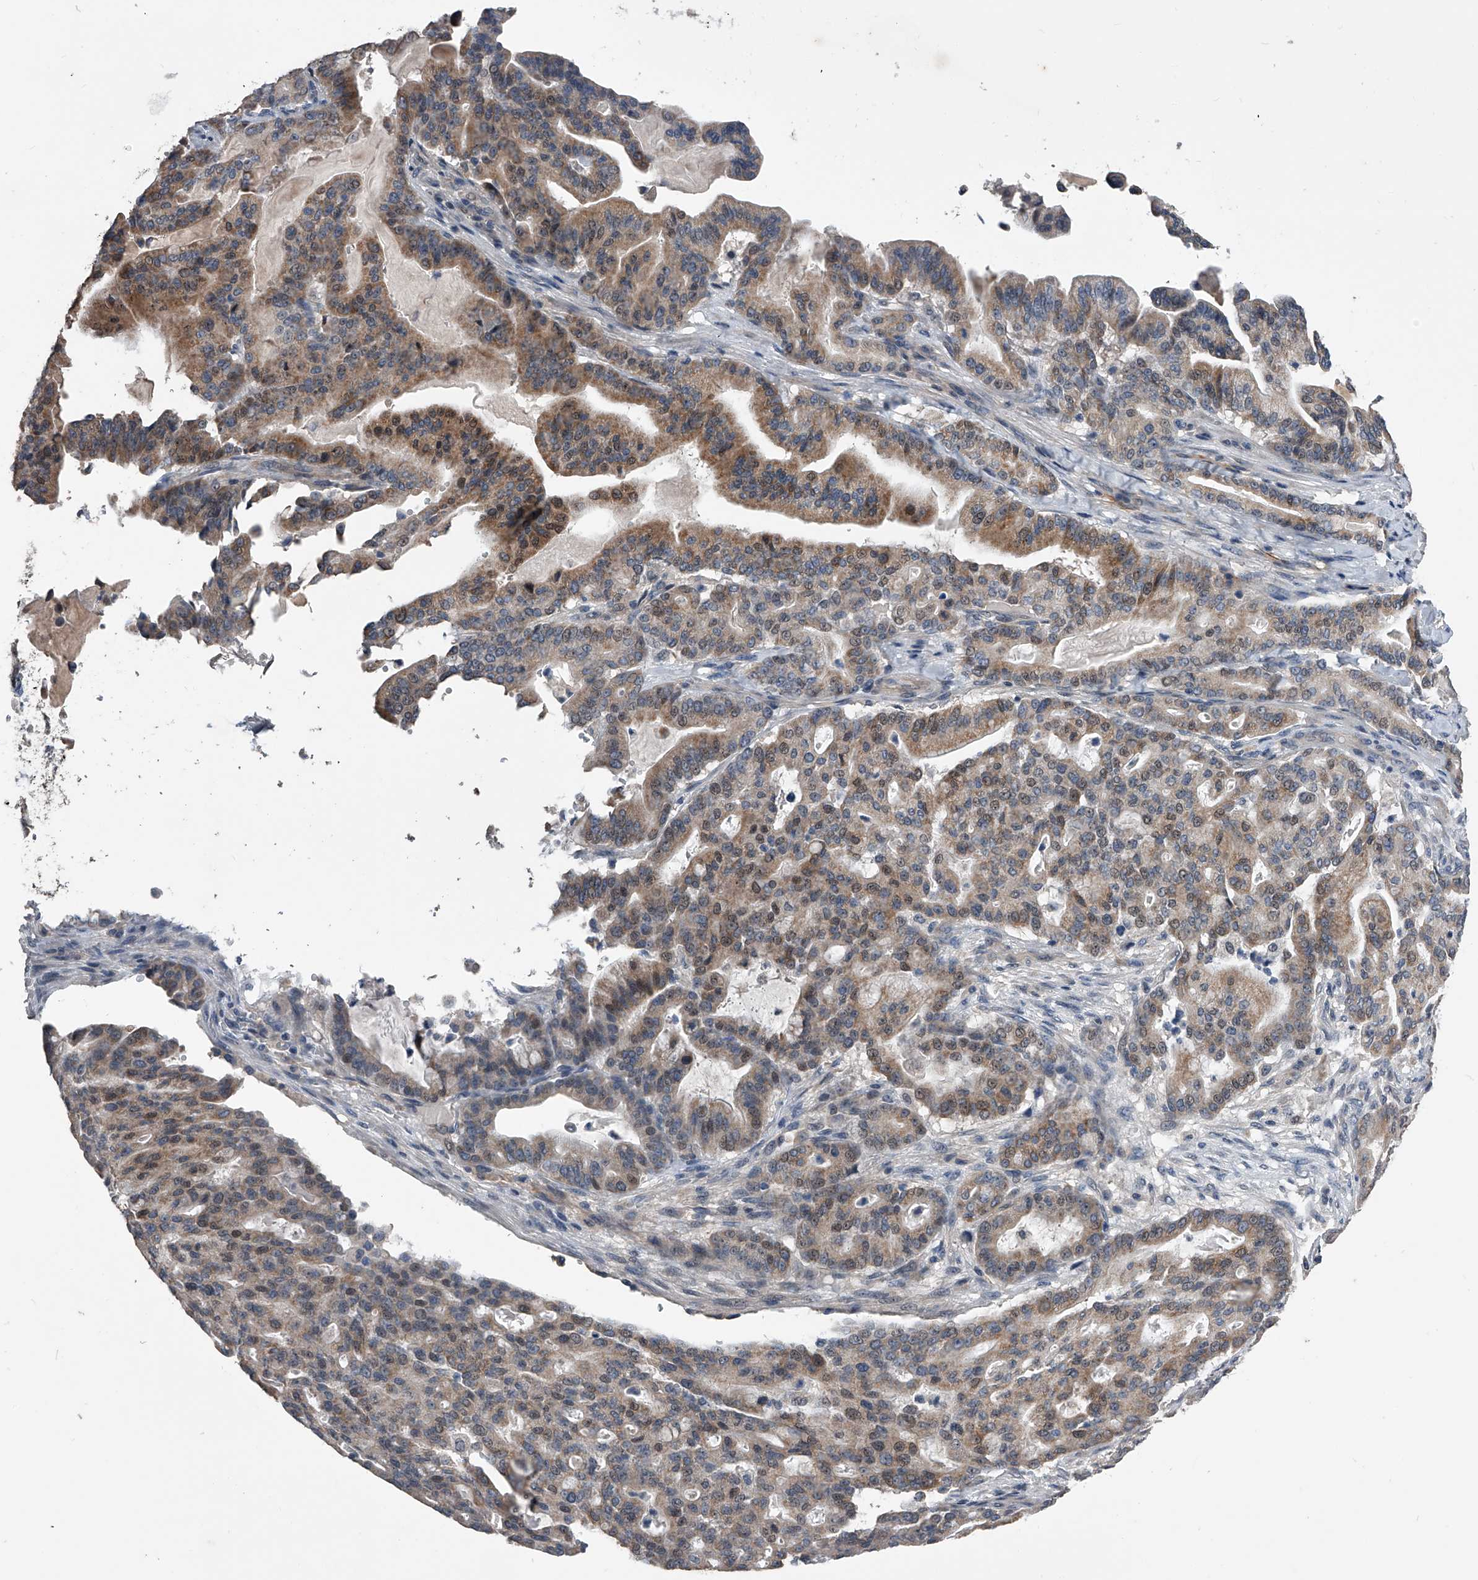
{"staining": {"intensity": "moderate", "quantity": ">75%", "location": "cytoplasmic/membranous,nuclear"}, "tissue": "pancreatic cancer", "cell_type": "Tumor cells", "image_type": "cancer", "snomed": [{"axis": "morphology", "description": "Adenocarcinoma, NOS"}, {"axis": "topography", "description": "Pancreas"}], "caption": "Immunohistochemistry (IHC) of human adenocarcinoma (pancreatic) exhibits medium levels of moderate cytoplasmic/membranous and nuclear staining in approximately >75% of tumor cells.", "gene": "PHACTR1", "patient": {"sex": "male", "age": 63}}